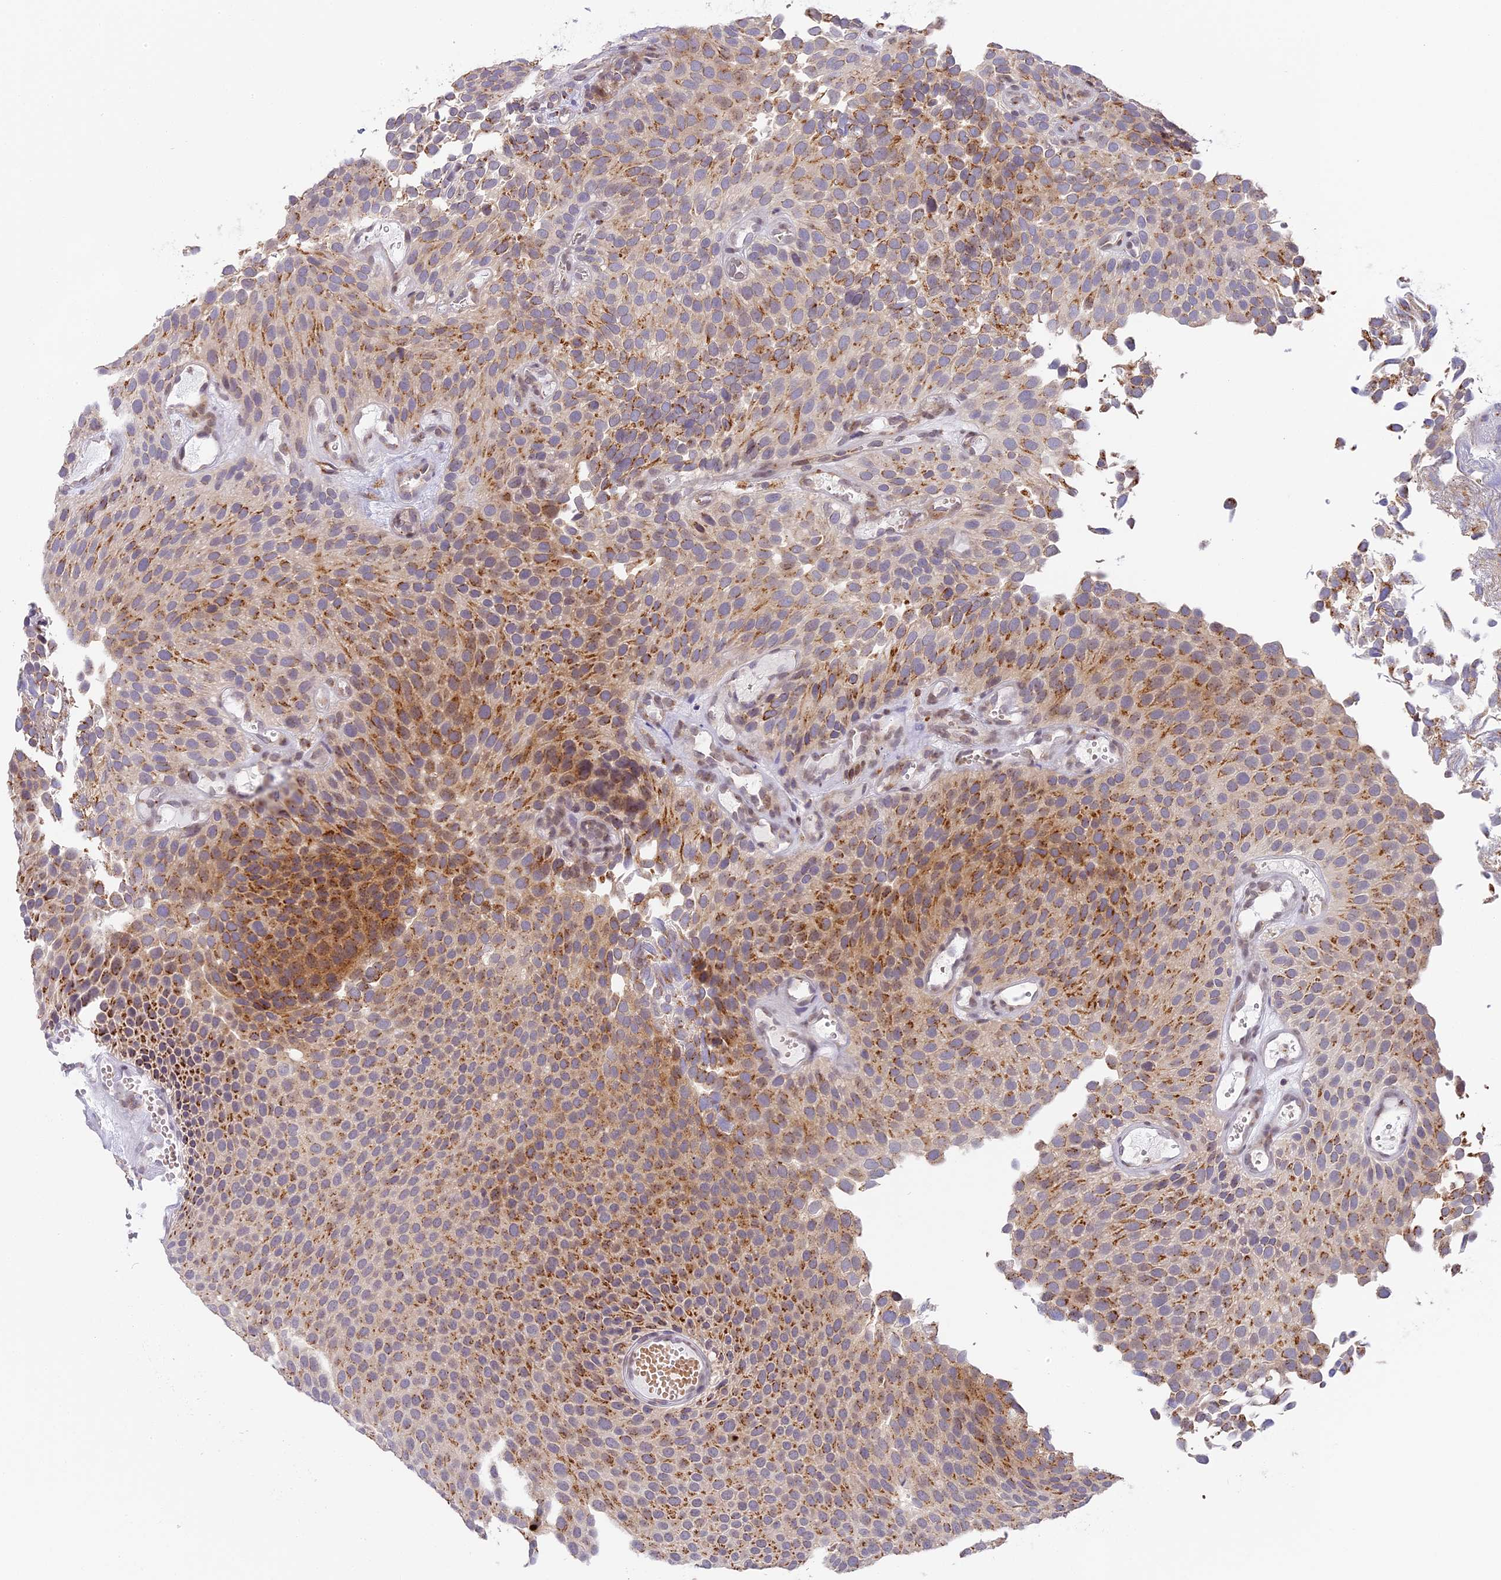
{"staining": {"intensity": "moderate", "quantity": ">75%", "location": "cytoplasmic/membranous"}, "tissue": "urothelial cancer", "cell_type": "Tumor cells", "image_type": "cancer", "snomed": [{"axis": "morphology", "description": "Urothelial carcinoma, Low grade"}, {"axis": "topography", "description": "Urinary bladder"}], "caption": "Low-grade urothelial carcinoma was stained to show a protein in brown. There is medium levels of moderate cytoplasmic/membranous positivity in approximately >75% of tumor cells.", "gene": "HEATR5B", "patient": {"sex": "male", "age": 89}}